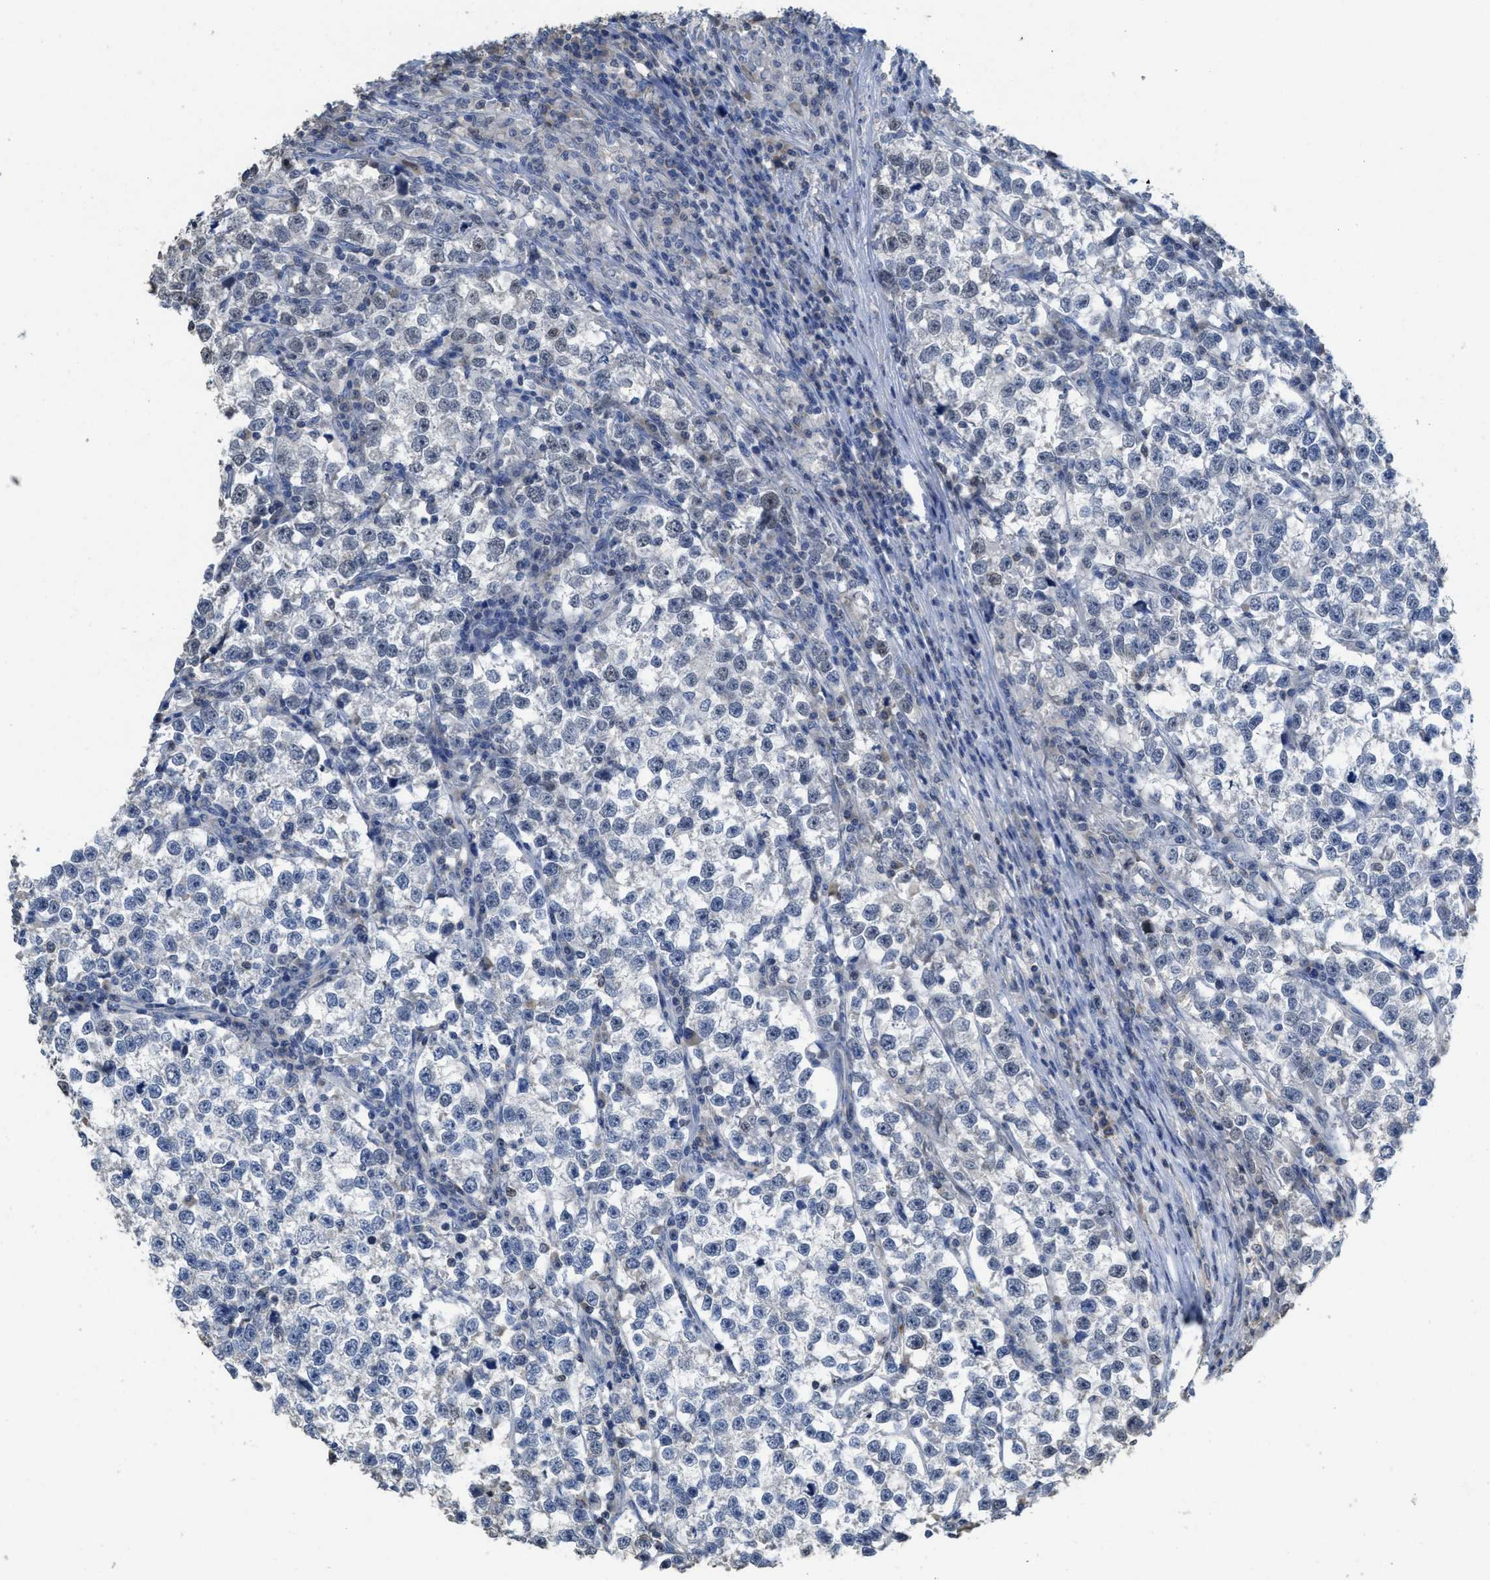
{"staining": {"intensity": "weak", "quantity": "<25%", "location": "nuclear"}, "tissue": "testis cancer", "cell_type": "Tumor cells", "image_type": "cancer", "snomed": [{"axis": "morphology", "description": "Normal tissue, NOS"}, {"axis": "morphology", "description": "Seminoma, NOS"}, {"axis": "topography", "description": "Testis"}], "caption": "DAB immunohistochemical staining of testis seminoma demonstrates no significant positivity in tumor cells.", "gene": "SFXN2", "patient": {"sex": "male", "age": 43}}